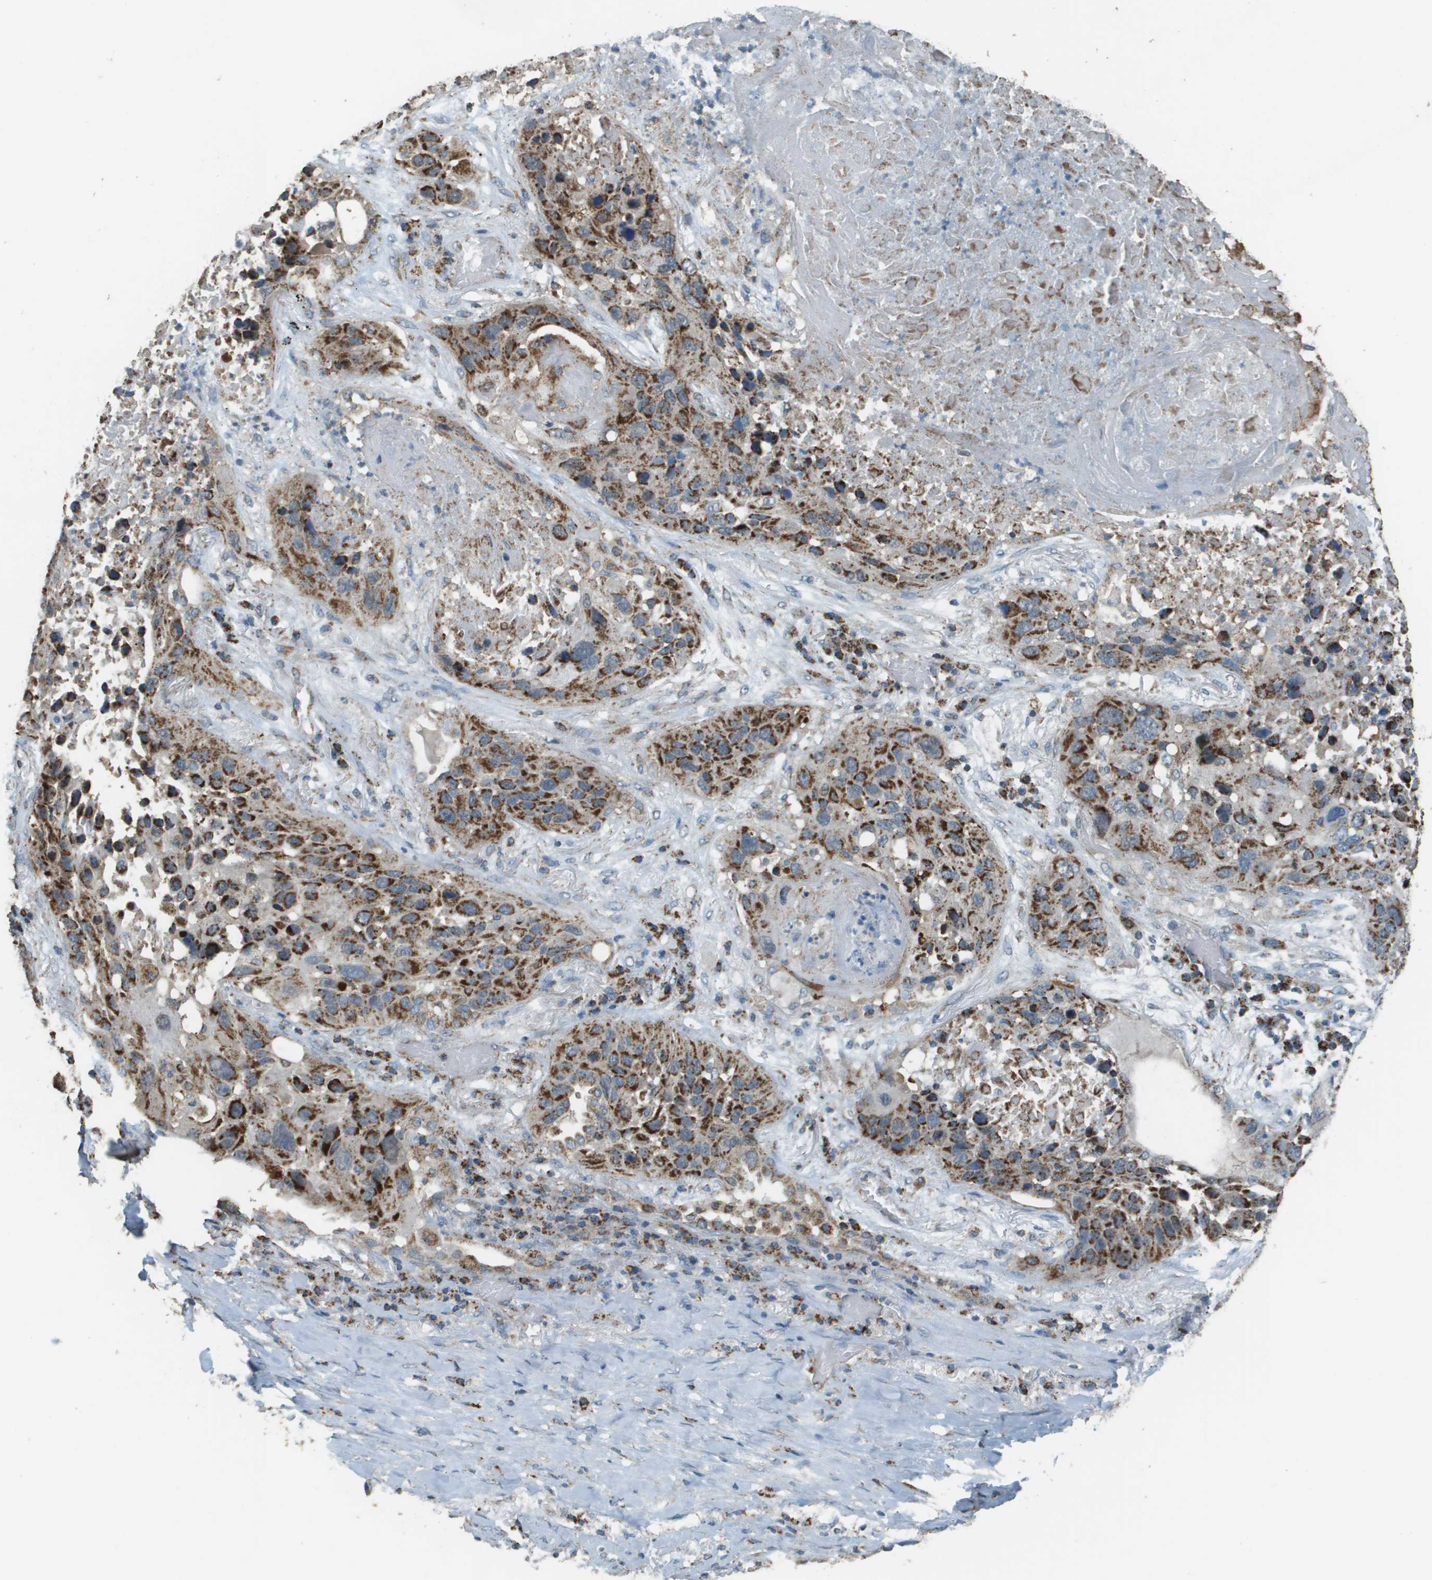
{"staining": {"intensity": "strong", "quantity": ">75%", "location": "cytoplasmic/membranous"}, "tissue": "lung cancer", "cell_type": "Tumor cells", "image_type": "cancer", "snomed": [{"axis": "morphology", "description": "Squamous cell carcinoma, NOS"}, {"axis": "topography", "description": "Lung"}], "caption": "Immunohistochemical staining of lung cancer (squamous cell carcinoma) reveals high levels of strong cytoplasmic/membranous protein expression in about >75% of tumor cells.", "gene": "FH", "patient": {"sex": "male", "age": 57}}